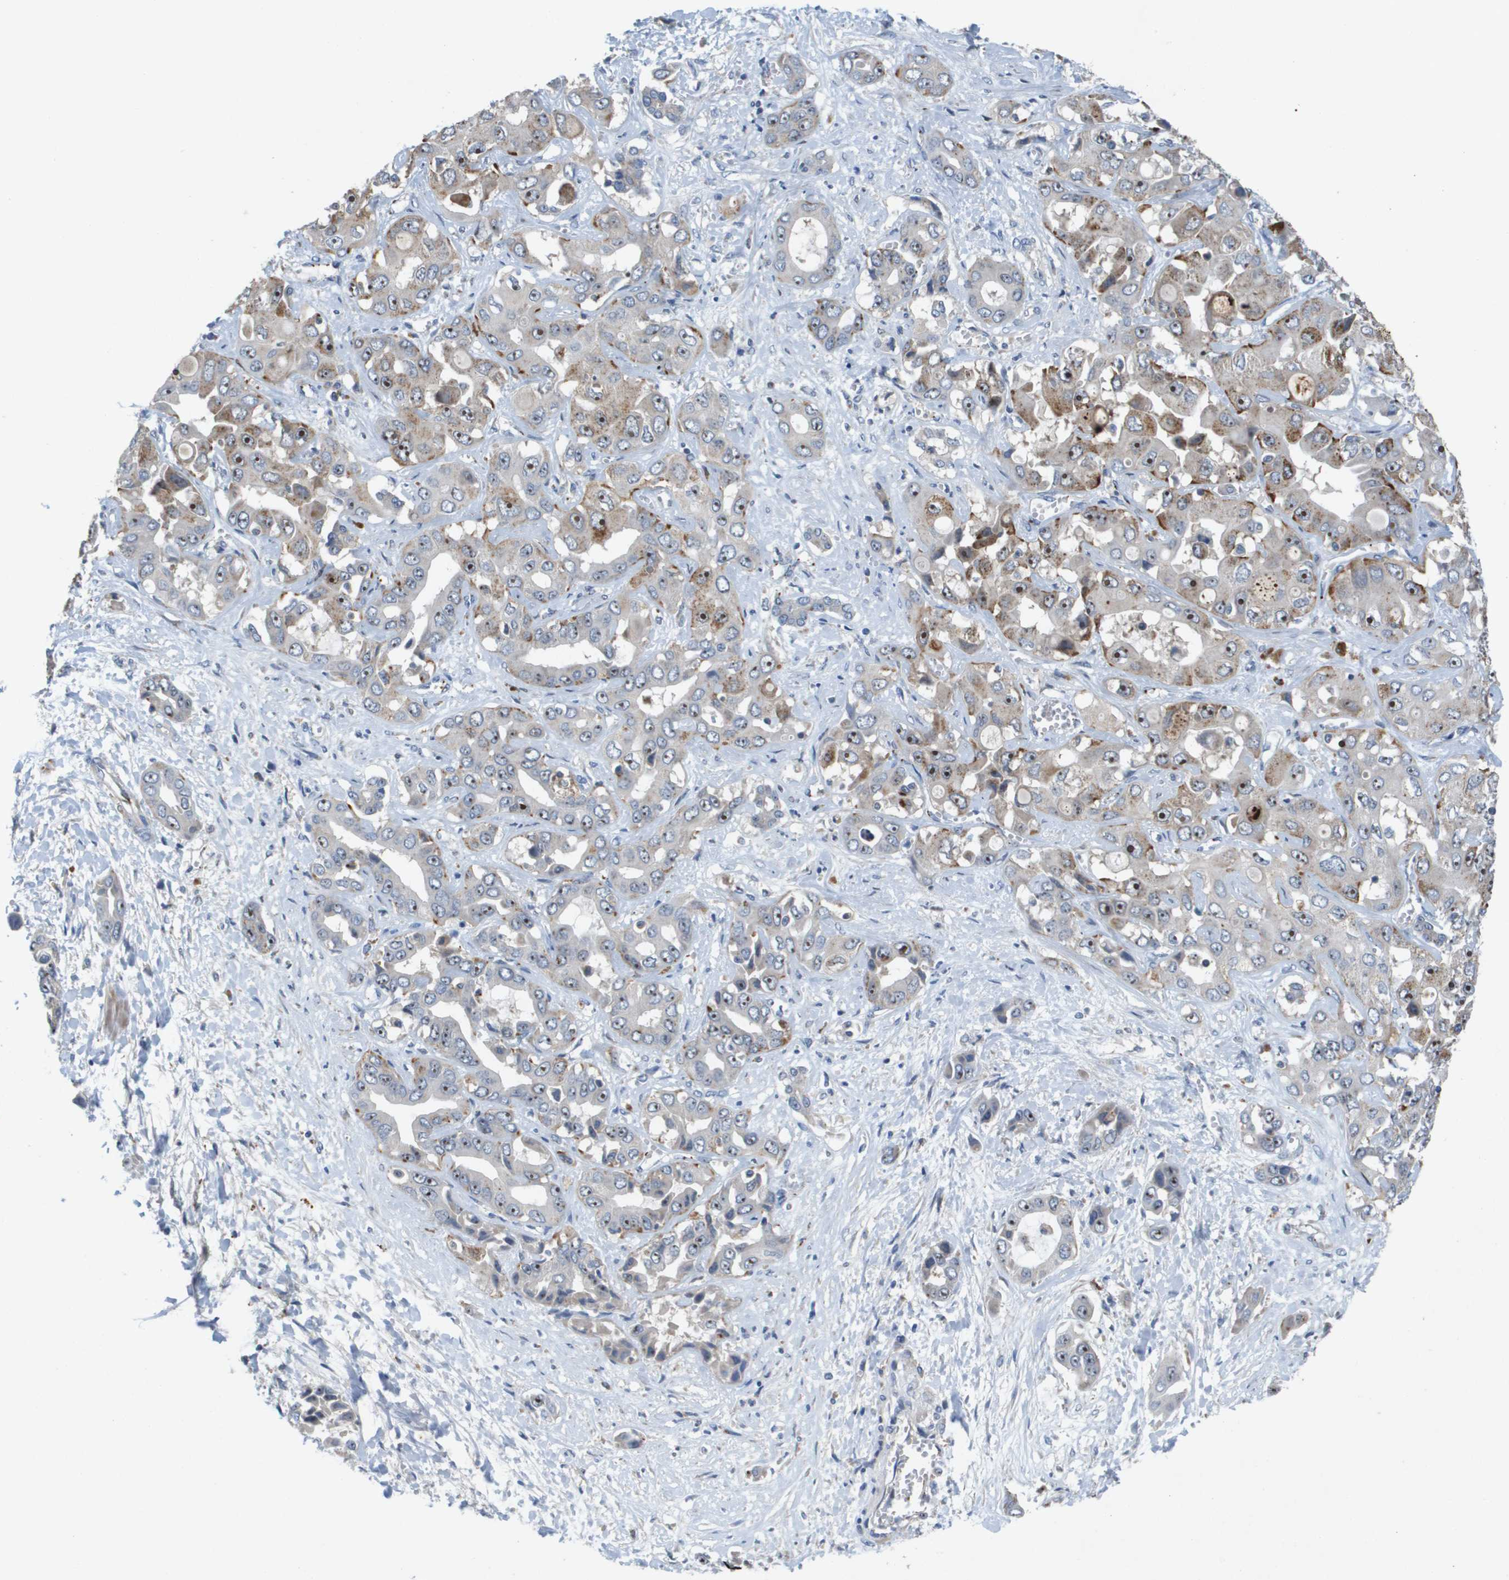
{"staining": {"intensity": "moderate", "quantity": "<25%", "location": "cytoplasmic/membranous,nuclear"}, "tissue": "liver cancer", "cell_type": "Tumor cells", "image_type": "cancer", "snomed": [{"axis": "morphology", "description": "Cholangiocarcinoma"}, {"axis": "topography", "description": "Liver"}], "caption": "High-power microscopy captured an immunohistochemistry (IHC) histopathology image of liver cancer, revealing moderate cytoplasmic/membranous and nuclear expression in approximately <25% of tumor cells.", "gene": "B3GNT5", "patient": {"sex": "female", "age": 52}}